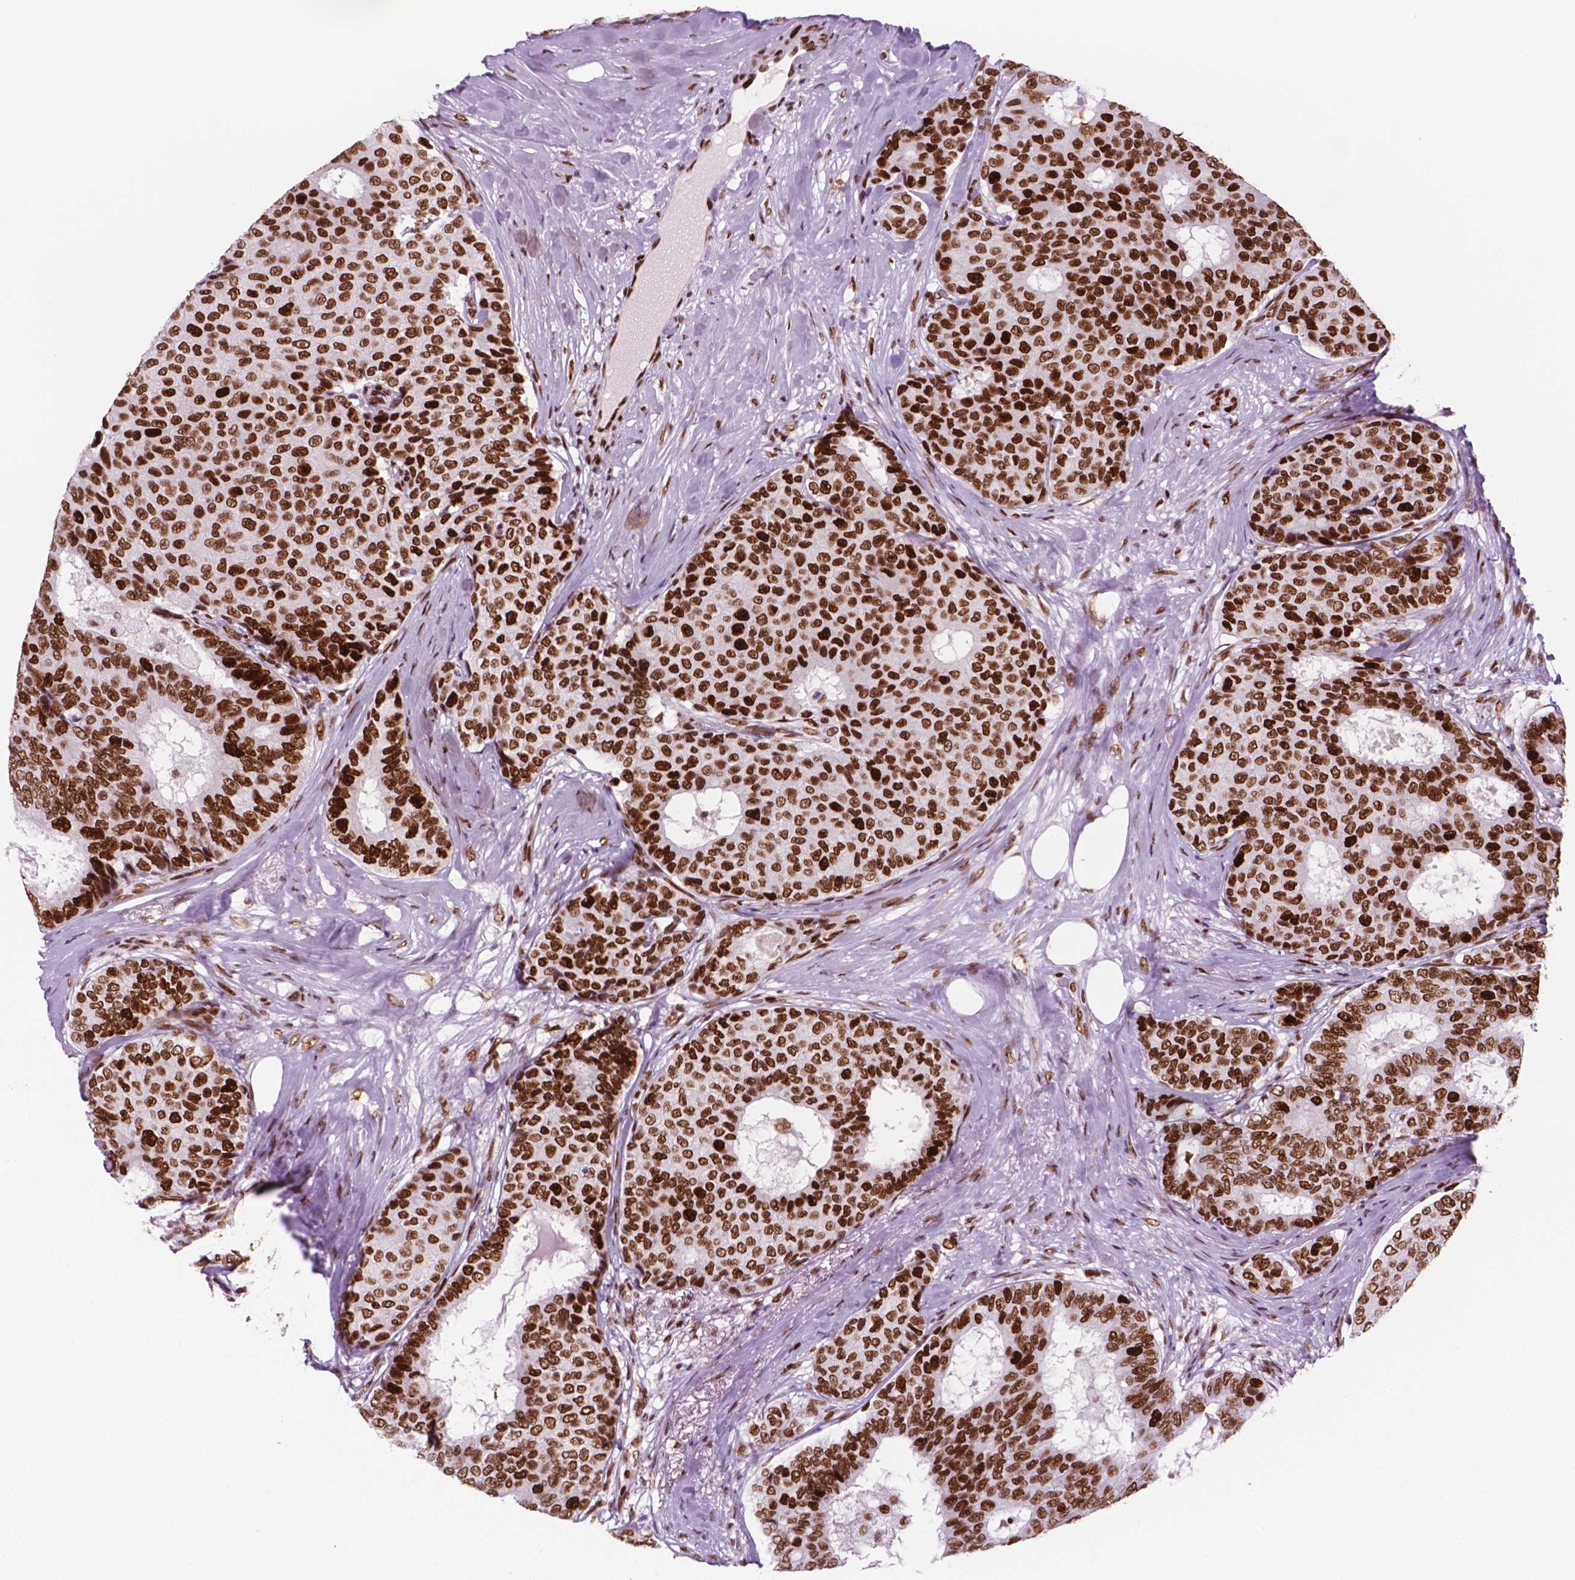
{"staining": {"intensity": "strong", "quantity": ">75%", "location": "nuclear"}, "tissue": "breast cancer", "cell_type": "Tumor cells", "image_type": "cancer", "snomed": [{"axis": "morphology", "description": "Duct carcinoma"}, {"axis": "topography", "description": "Breast"}], "caption": "Approximately >75% of tumor cells in breast cancer (infiltrating ductal carcinoma) demonstrate strong nuclear protein staining as visualized by brown immunohistochemical staining.", "gene": "MSH6", "patient": {"sex": "female", "age": 75}}